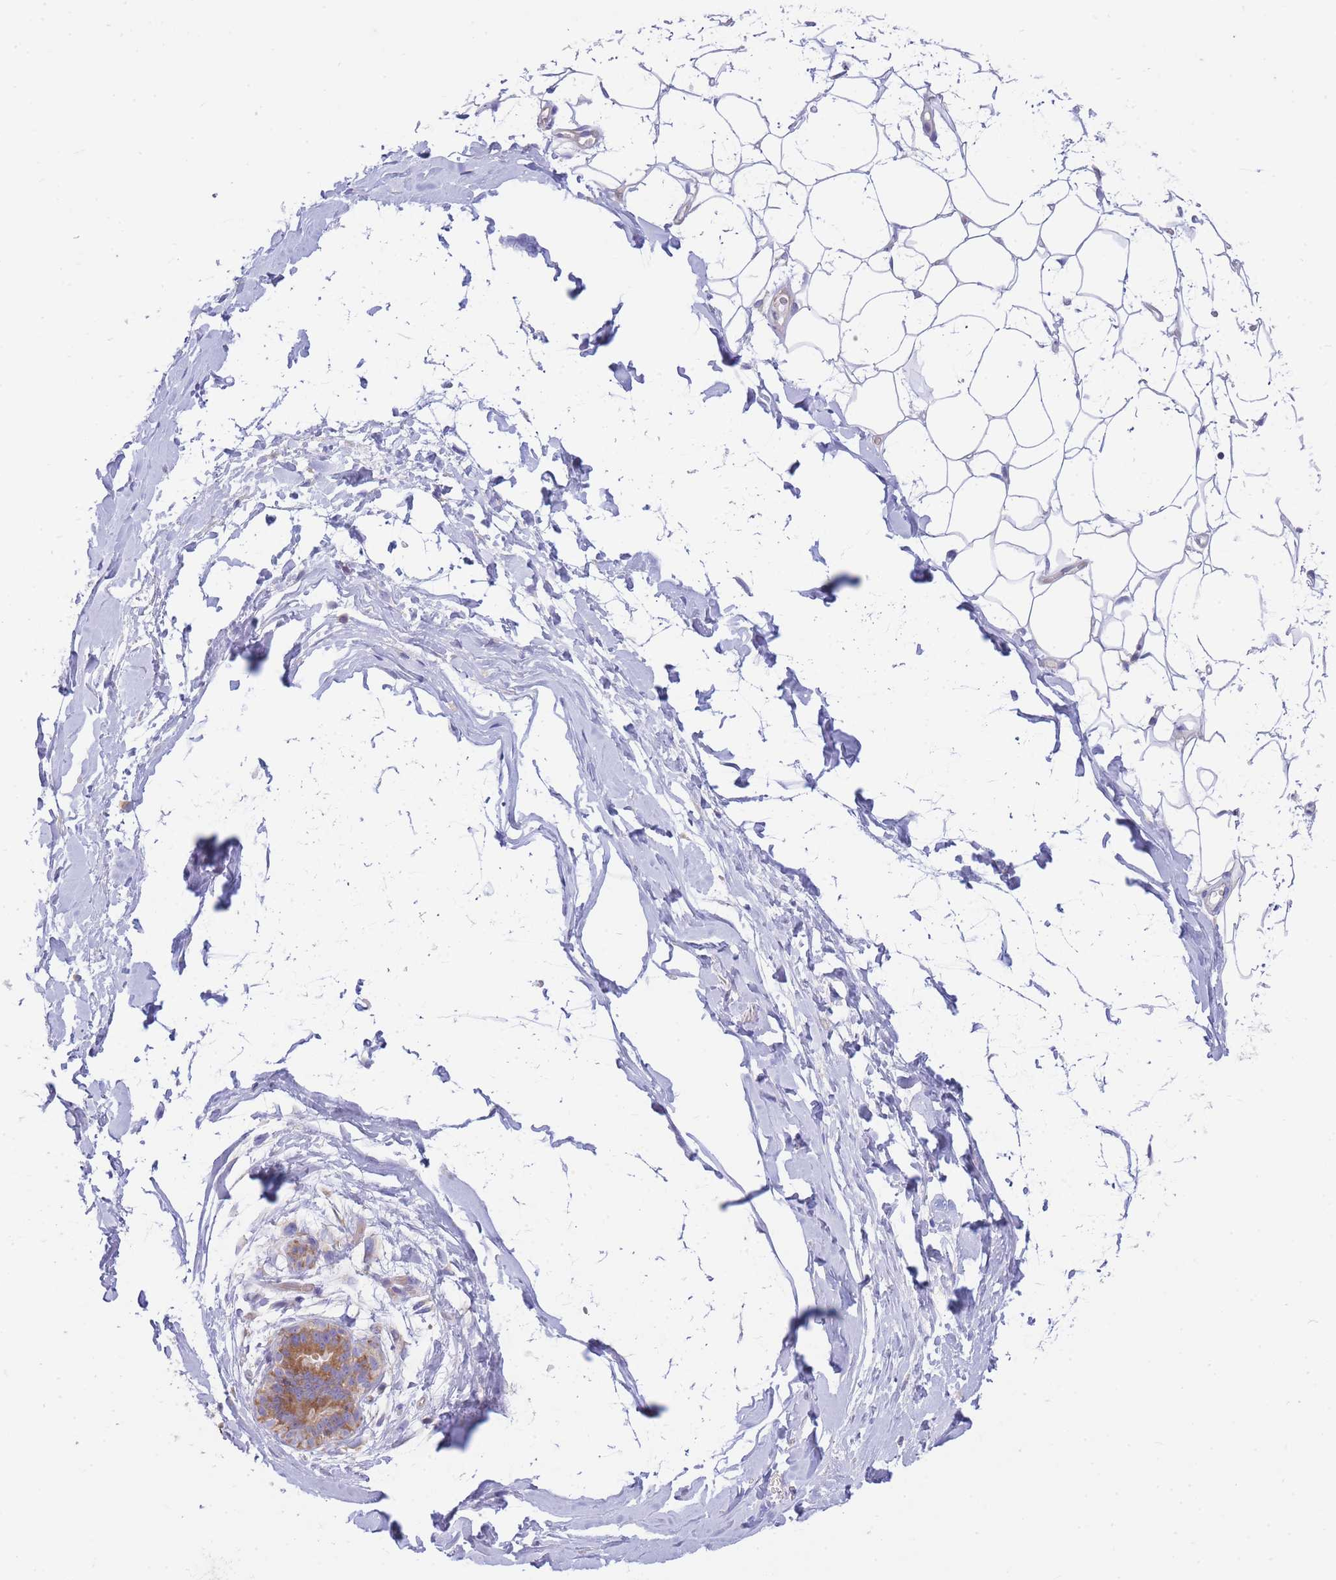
{"staining": {"intensity": "negative", "quantity": "none", "location": "none"}, "tissue": "adipose tissue", "cell_type": "Adipocytes", "image_type": "normal", "snomed": [{"axis": "morphology", "description": "Normal tissue, NOS"}, {"axis": "topography", "description": "Breast"}], "caption": "The micrograph displays no significant staining in adipocytes of adipose tissue.", "gene": "SH2B2", "patient": {"sex": "female", "age": 26}}